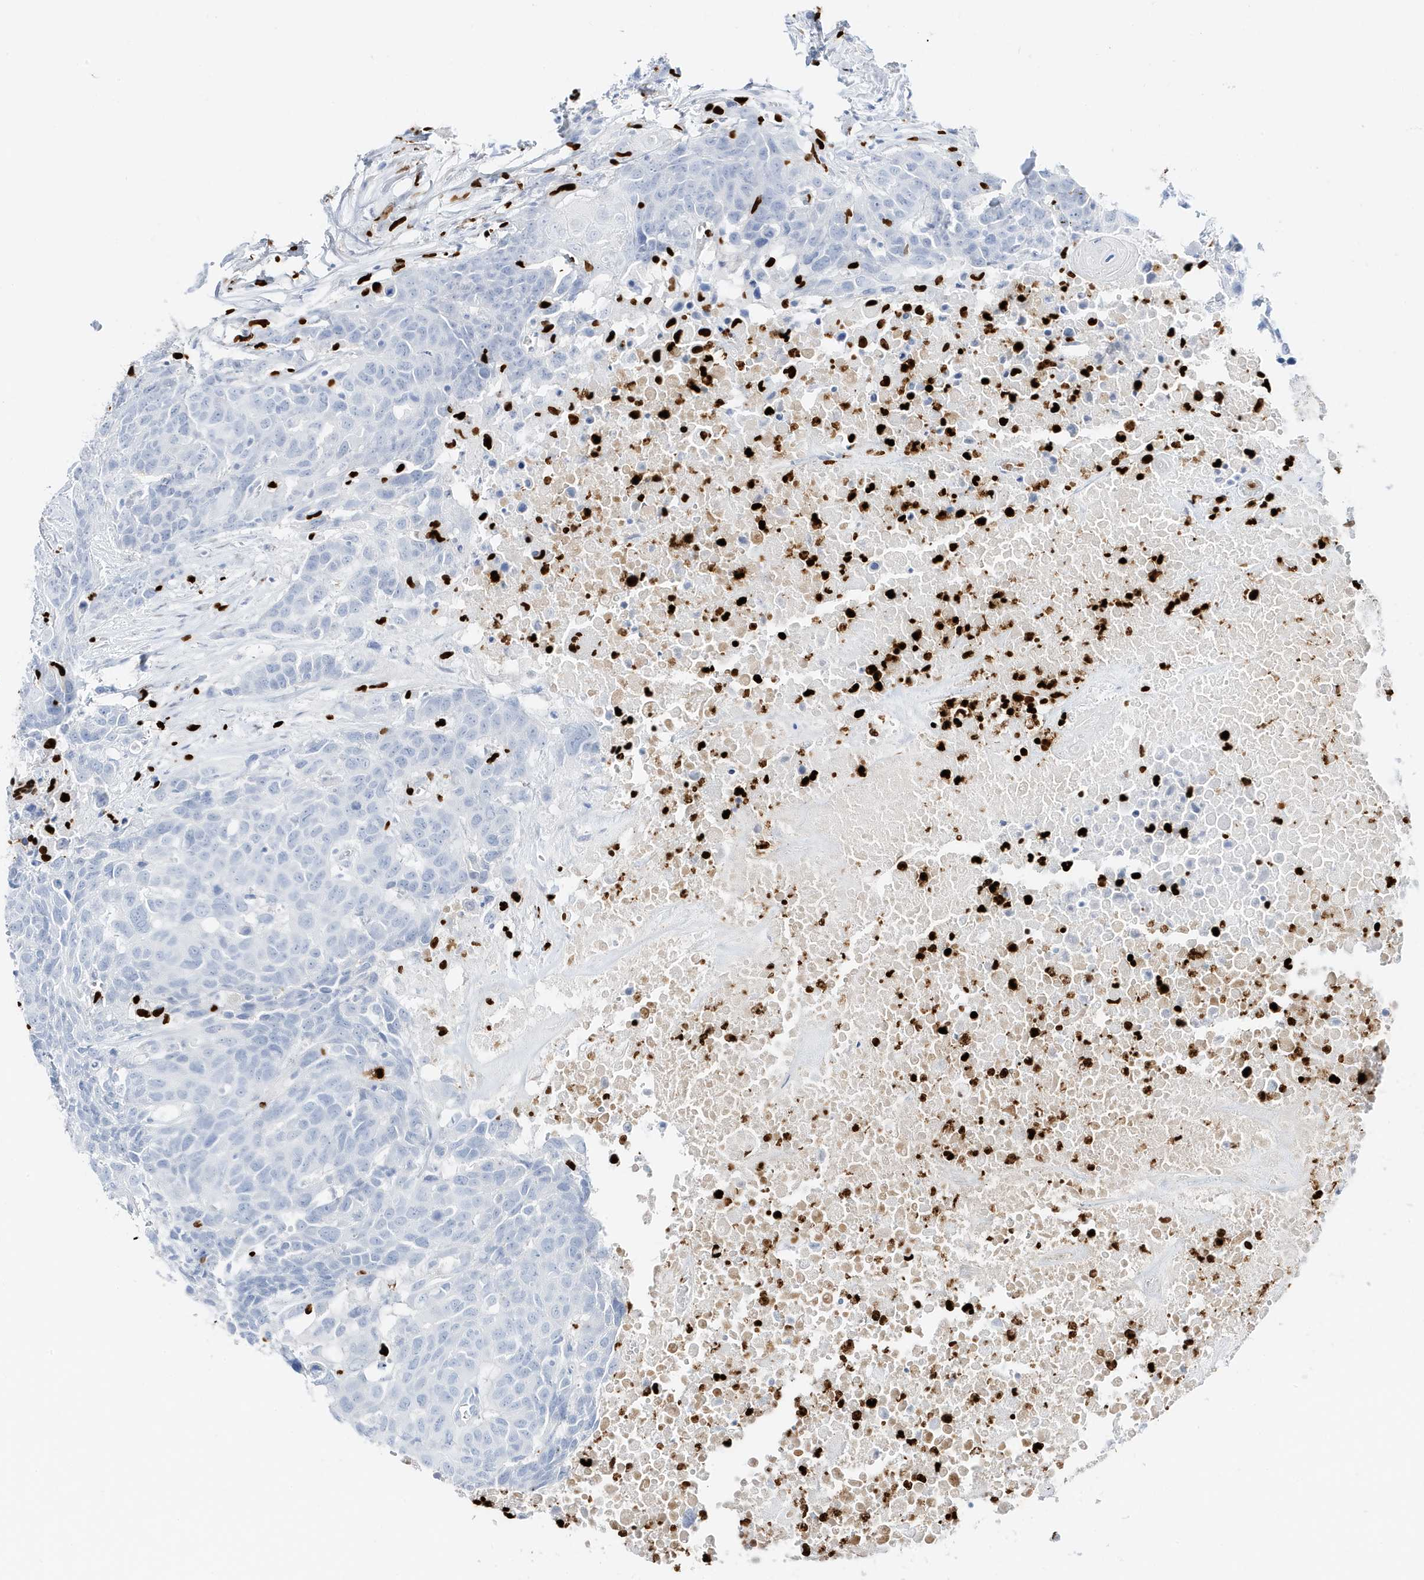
{"staining": {"intensity": "negative", "quantity": "none", "location": "none"}, "tissue": "head and neck cancer", "cell_type": "Tumor cells", "image_type": "cancer", "snomed": [{"axis": "morphology", "description": "Squamous cell carcinoma, NOS"}, {"axis": "topography", "description": "Head-Neck"}], "caption": "Protein analysis of head and neck cancer (squamous cell carcinoma) reveals no significant staining in tumor cells.", "gene": "MNDA", "patient": {"sex": "male", "age": 66}}